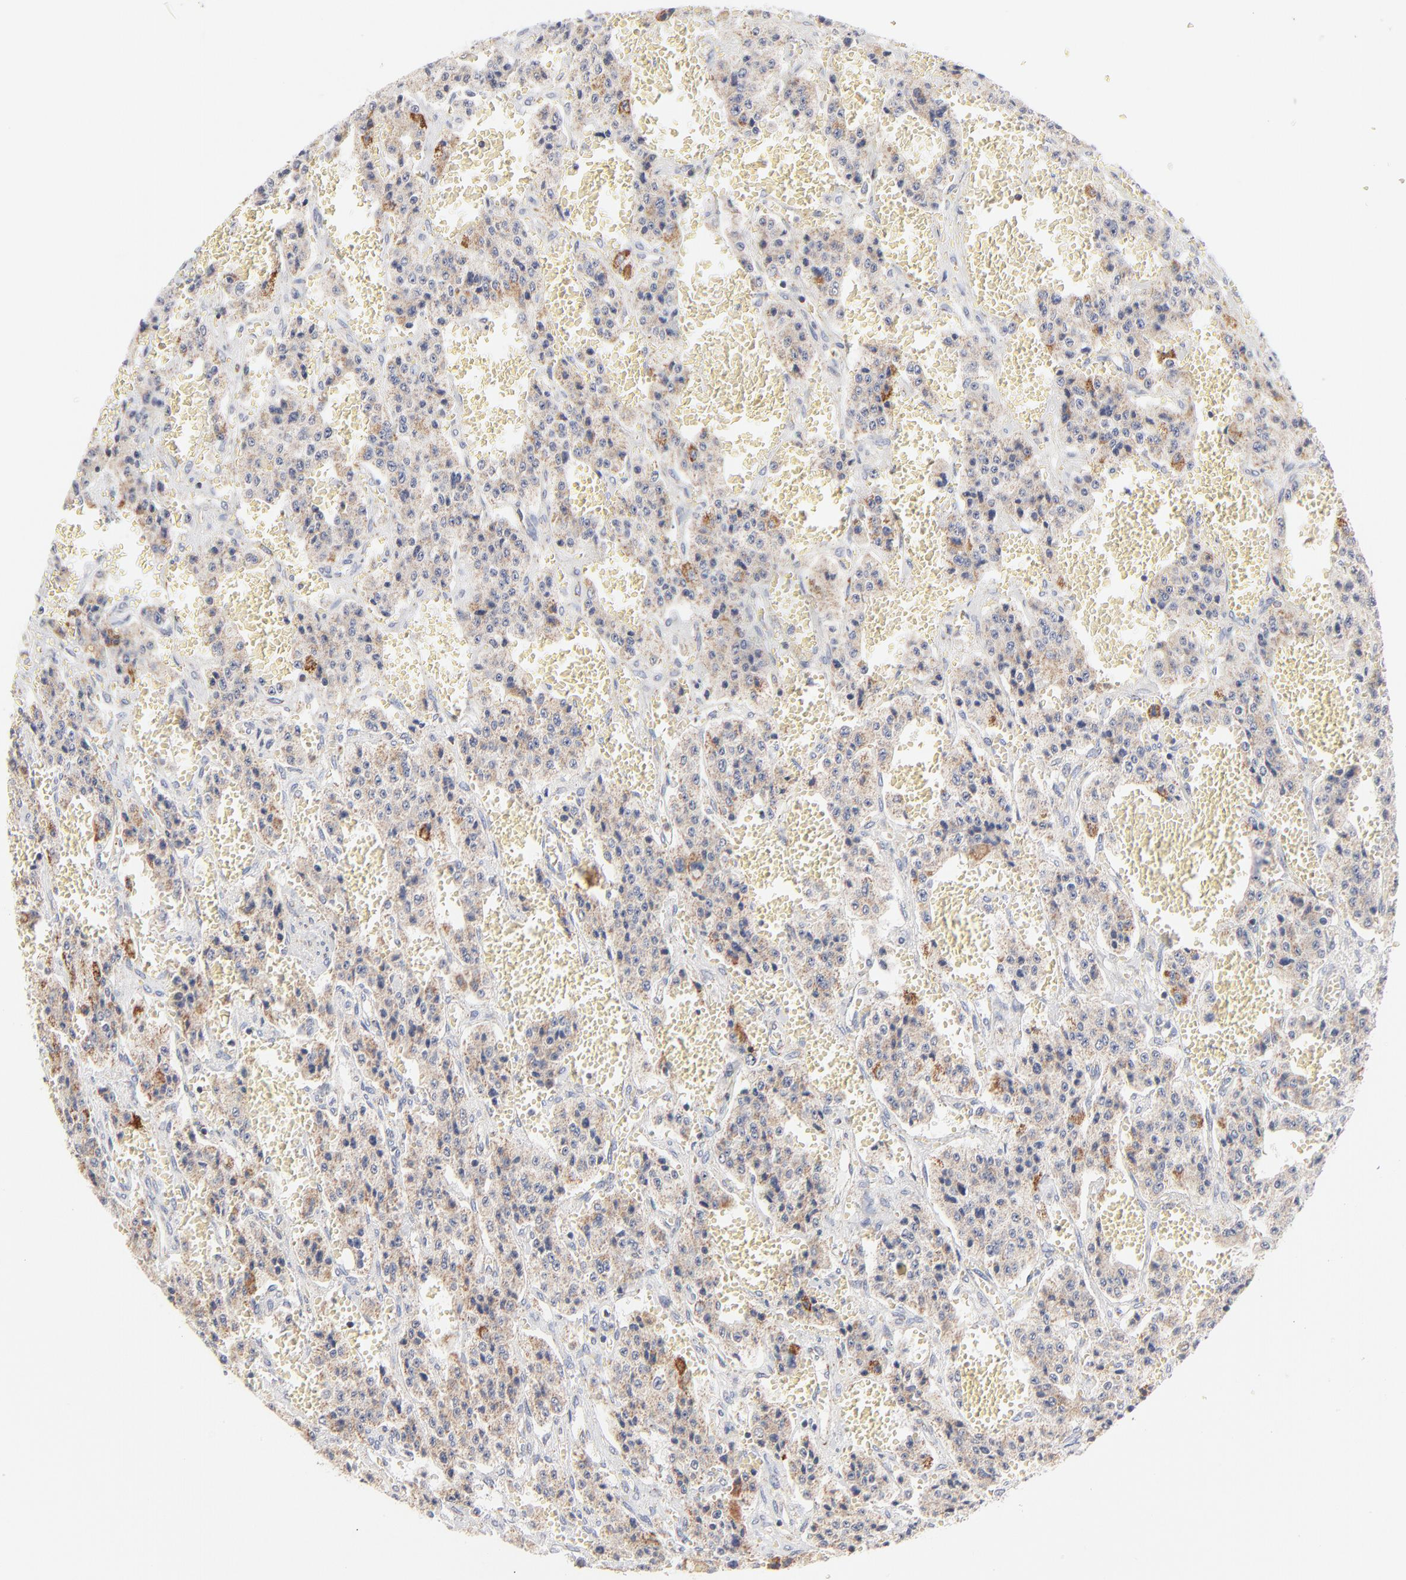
{"staining": {"intensity": "moderate", "quantity": ">75%", "location": "cytoplasmic/membranous"}, "tissue": "carcinoid", "cell_type": "Tumor cells", "image_type": "cancer", "snomed": [{"axis": "morphology", "description": "Carcinoid, malignant, NOS"}, {"axis": "topography", "description": "Small intestine"}], "caption": "Brown immunohistochemical staining in carcinoid demonstrates moderate cytoplasmic/membranous expression in about >75% of tumor cells. The staining was performed using DAB (3,3'-diaminobenzidine) to visualize the protein expression in brown, while the nuclei were stained in blue with hematoxylin (Magnification: 20x).", "gene": "MRPL58", "patient": {"sex": "male", "age": 52}}